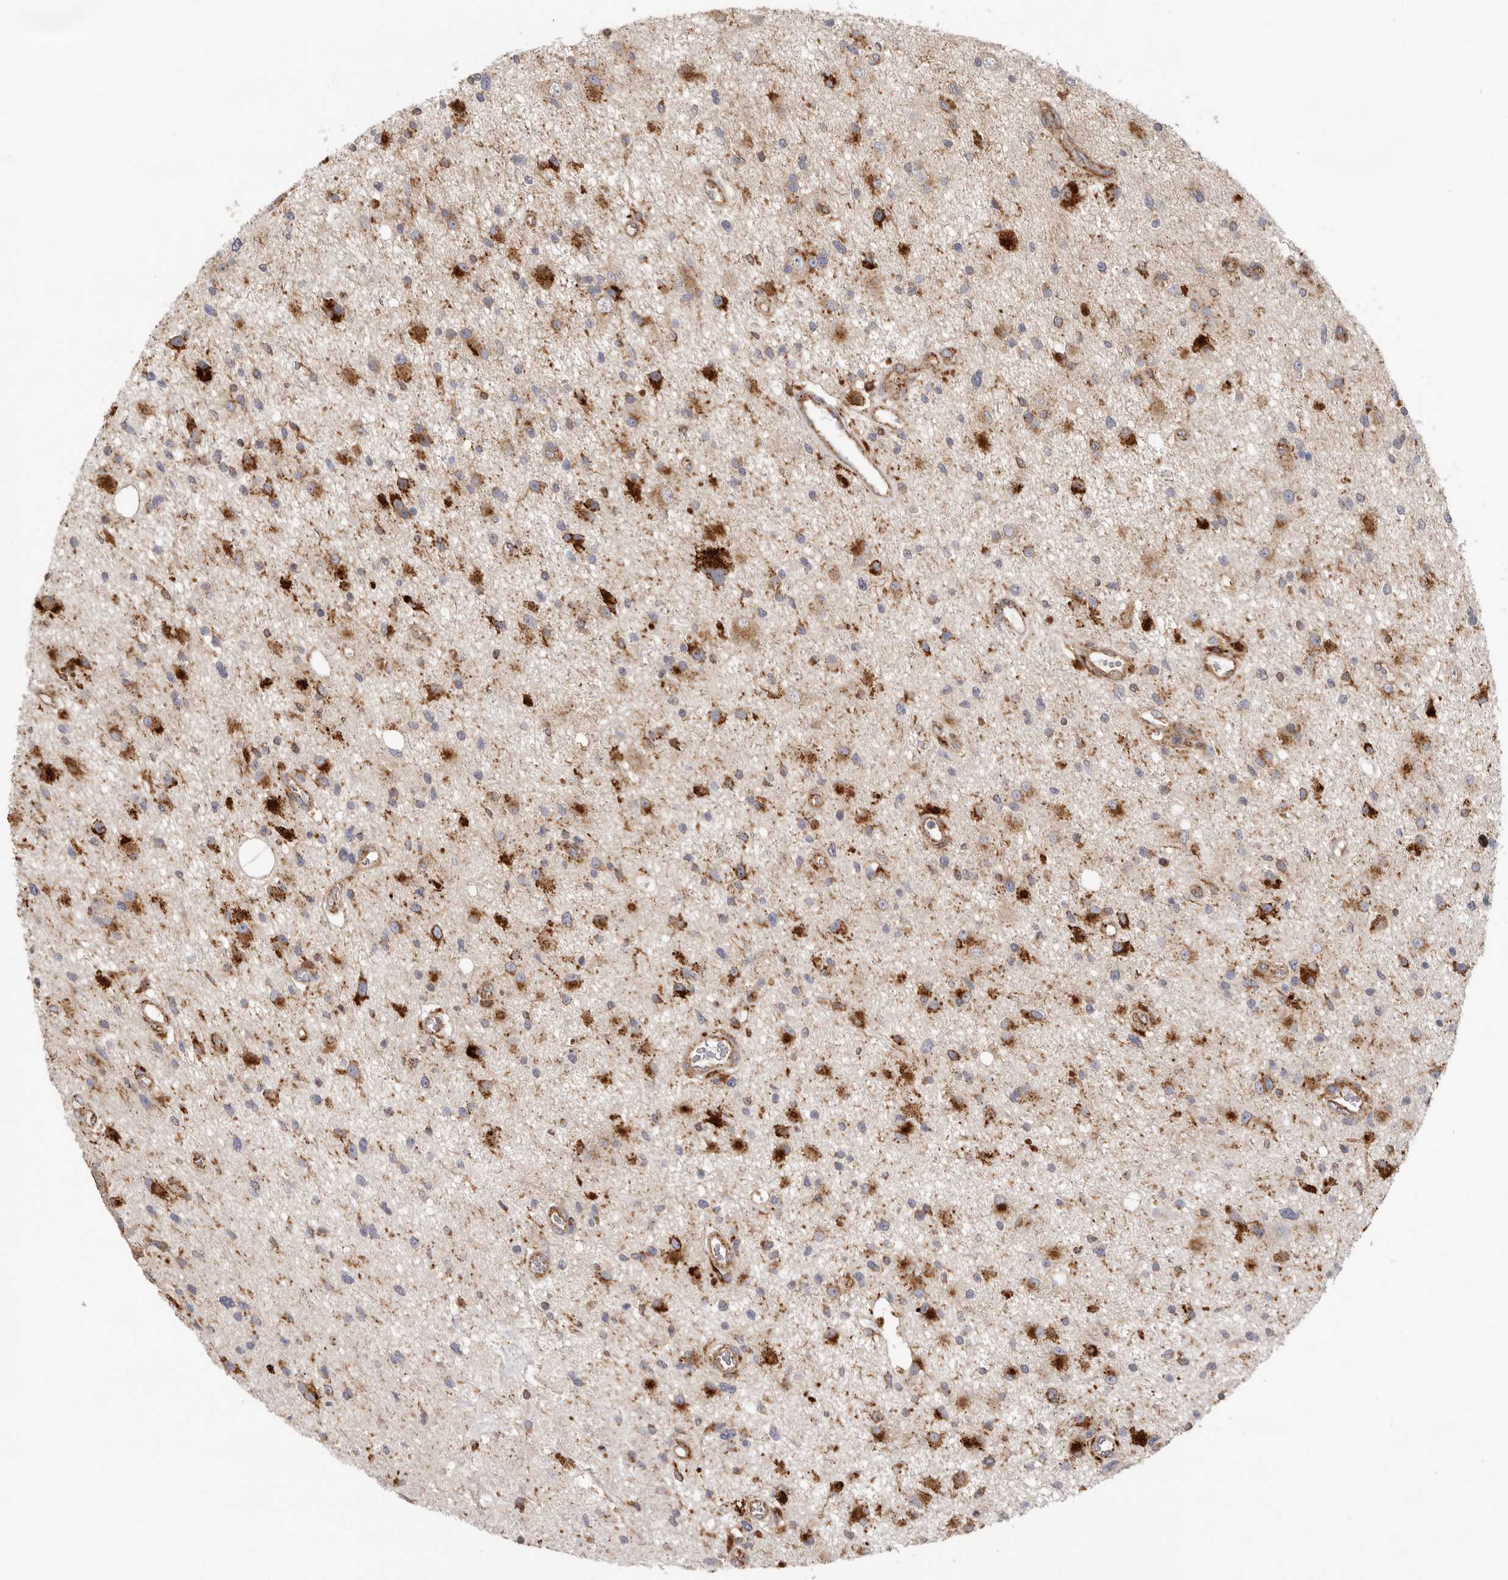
{"staining": {"intensity": "strong", "quantity": "25%-75%", "location": "cytoplasmic/membranous"}, "tissue": "glioma", "cell_type": "Tumor cells", "image_type": "cancer", "snomed": [{"axis": "morphology", "description": "Glioma, malignant, High grade"}, {"axis": "topography", "description": "Brain"}], "caption": "This photomicrograph exhibits immunohistochemistry (IHC) staining of human malignant high-grade glioma, with high strong cytoplasmic/membranous expression in about 25%-75% of tumor cells.", "gene": "GRN", "patient": {"sex": "male", "age": 33}}